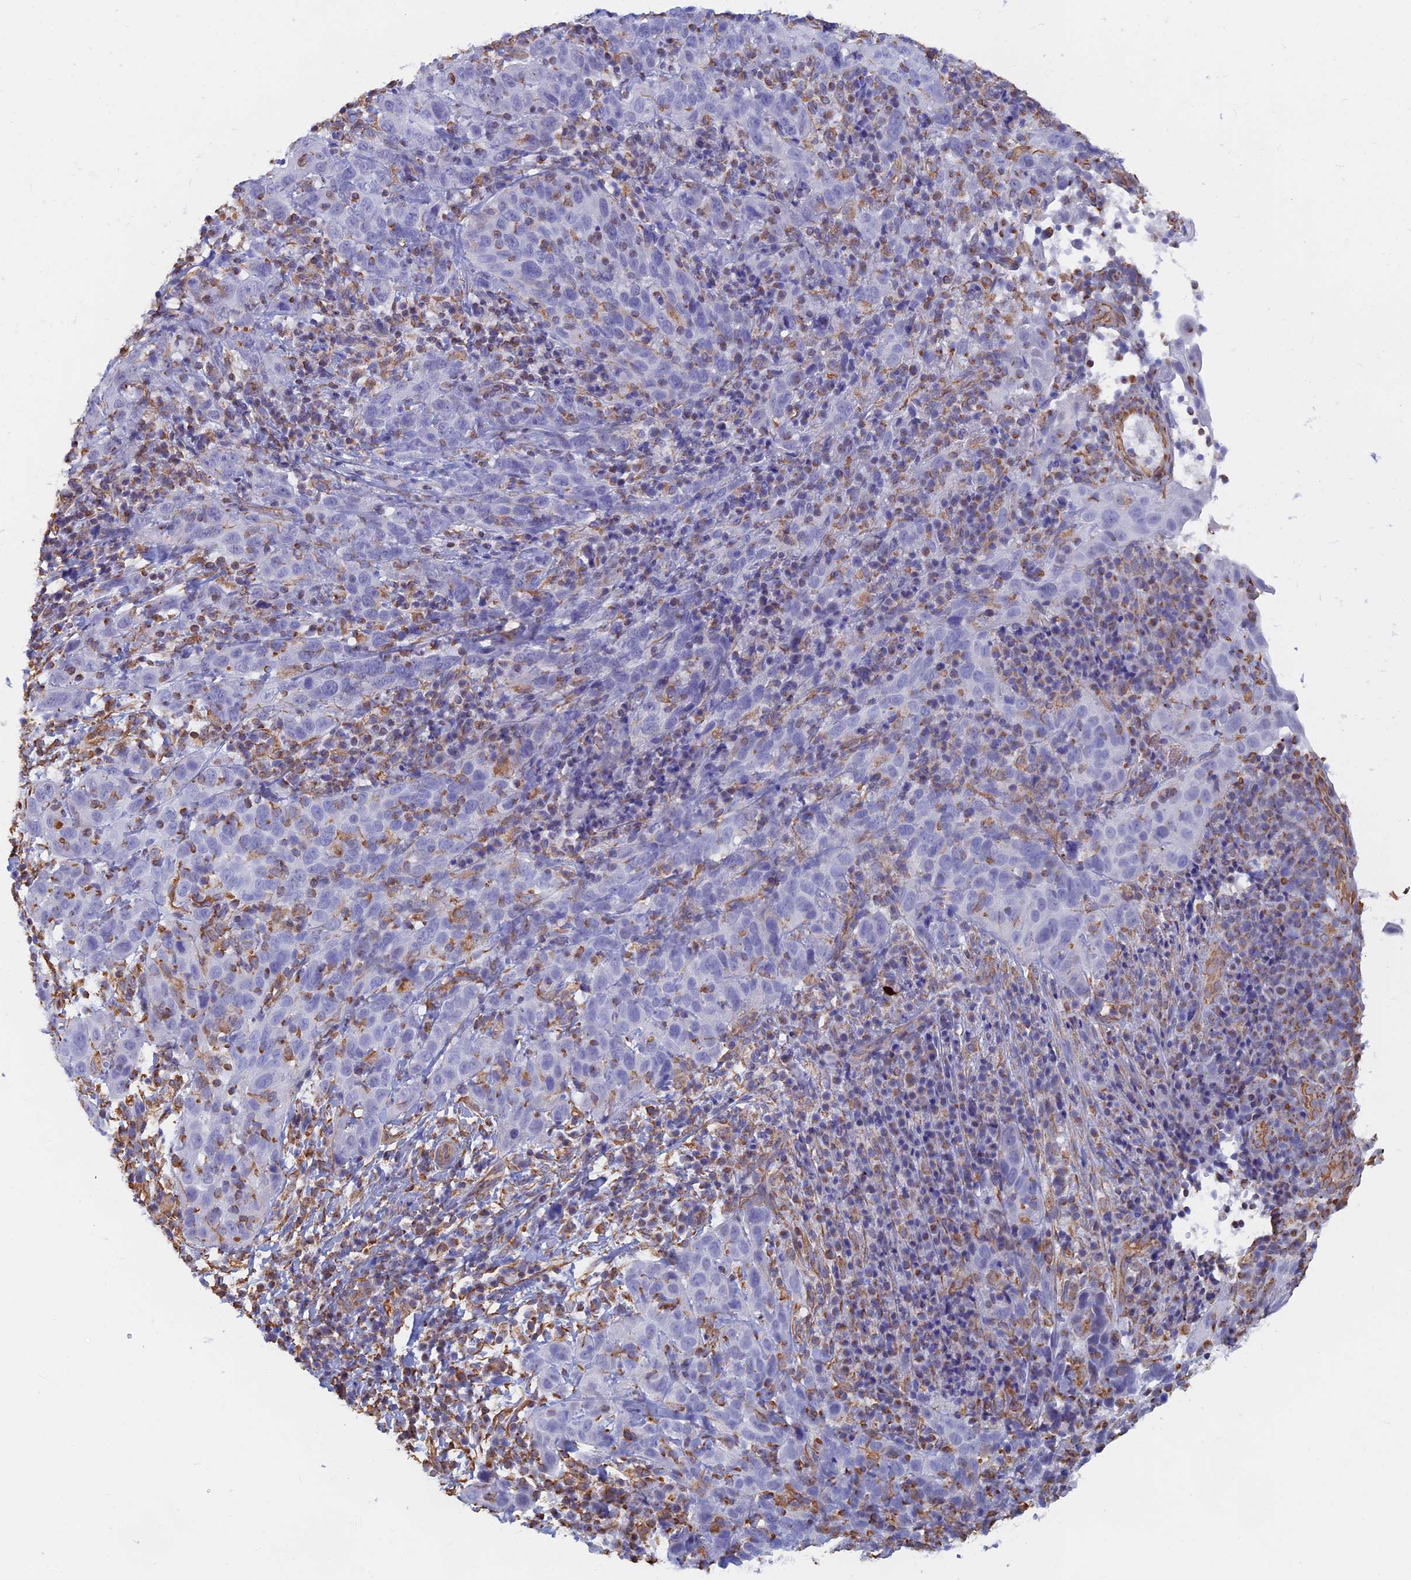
{"staining": {"intensity": "negative", "quantity": "none", "location": "none"}, "tissue": "cervical cancer", "cell_type": "Tumor cells", "image_type": "cancer", "snomed": [{"axis": "morphology", "description": "Squamous cell carcinoma, NOS"}, {"axis": "topography", "description": "Cervix"}], "caption": "A histopathology image of human cervical squamous cell carcinoma is negative for staining in tumor cells. The staining was performed using DAB to visualize the protein expression in brown, while the nuclei were stained in blue with hematoxylin (Magnification: 20x).", "gene": "RMC1", "patient": {"sex": "female", "age": 46}}